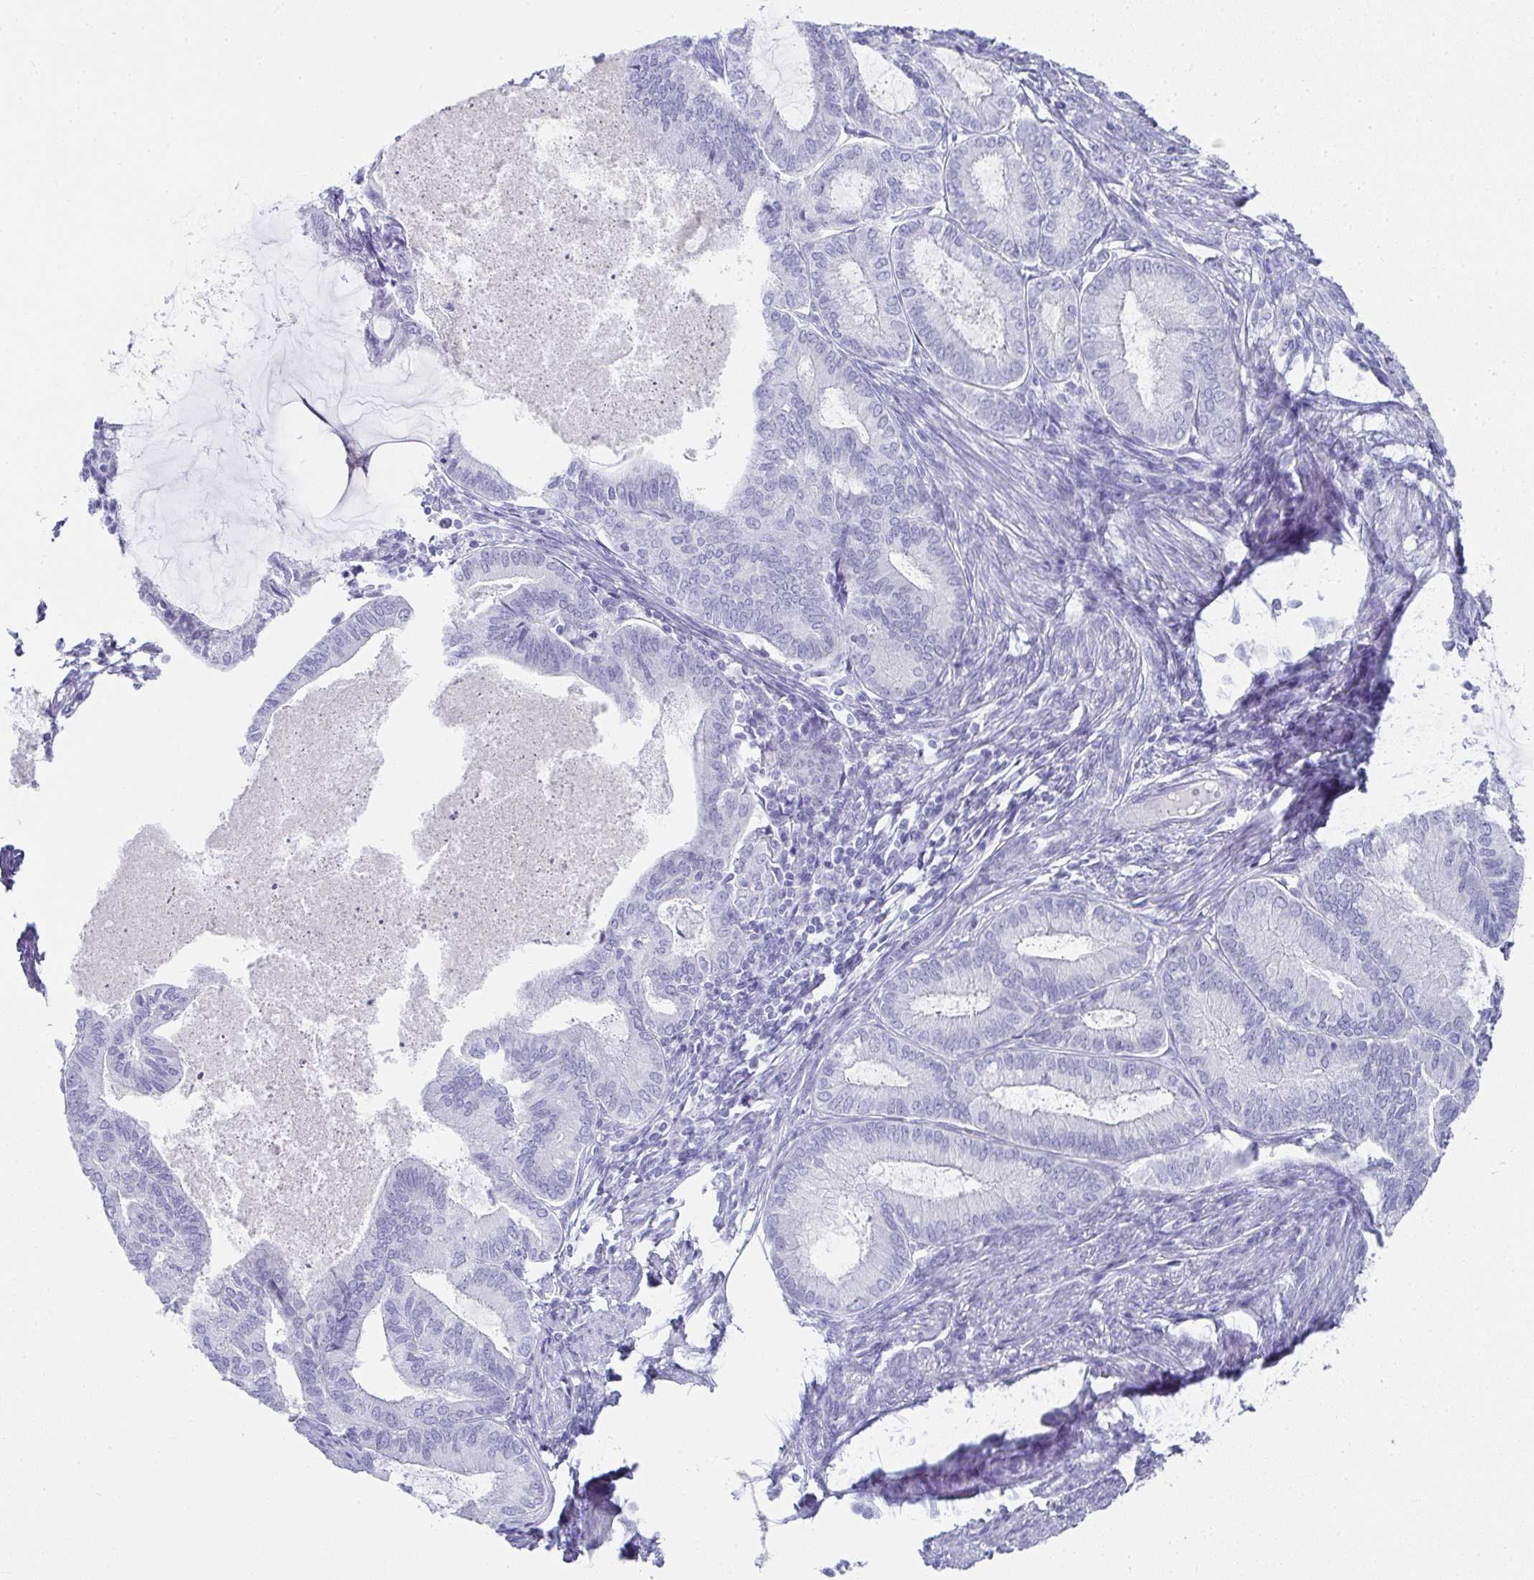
{"staining": {"intensity": "negative", "quantity": "none", "location": "none"}, "tissue": "endometrial cancer", "cell_type": "Tumor cells", "image_type": "cancer", "snomed": [{"axis": "morphology", "description": "Adenocarcinoma, NOS"}, {"axis": "topography", "description": "Endometrium"}], "caption": "The IHC photomicrograph has no significant positivity in tumor cells of endometrial adenocarcinoma tissue. (IHC, brightfield microscopy, high magnification).", "gene": "SYCP1", "patient": {"sex": "female", "age": 86}}